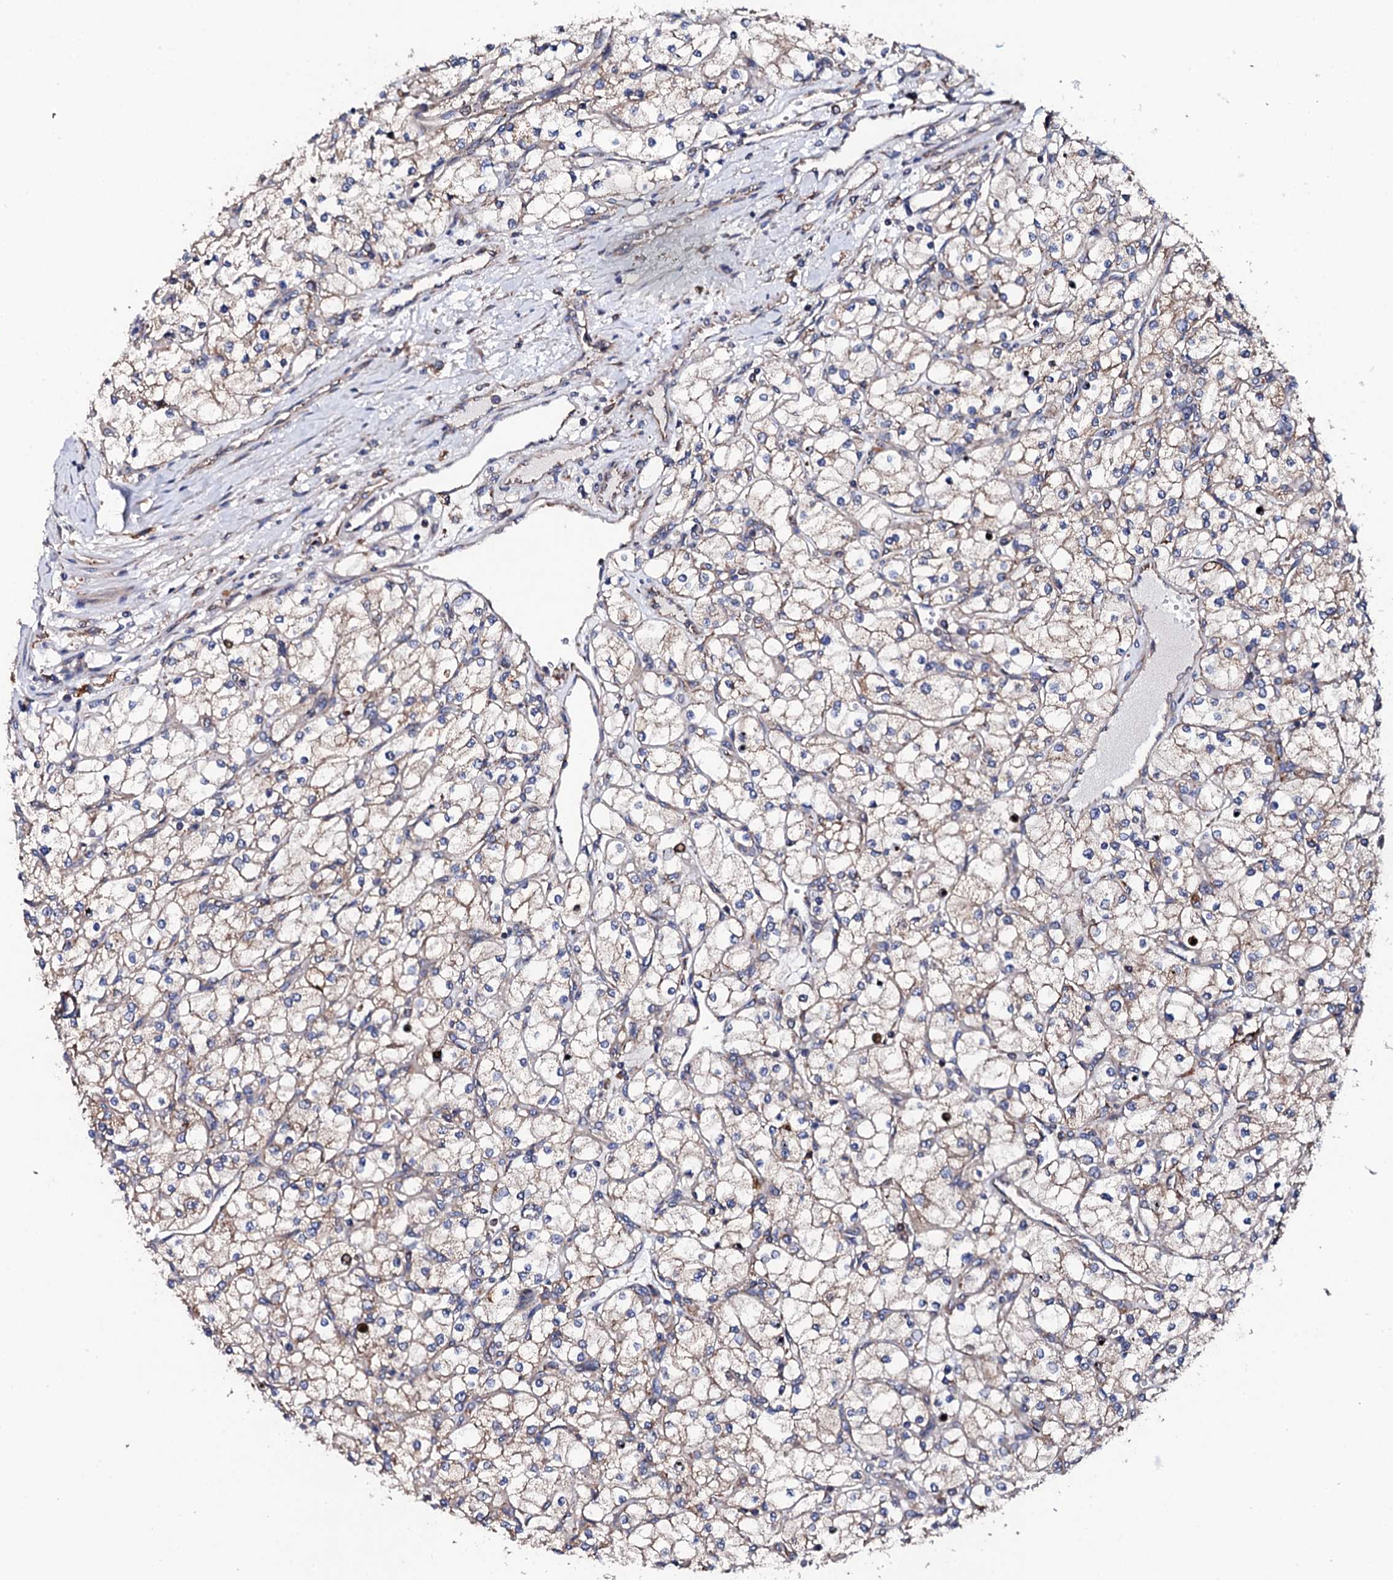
{"staining": {"intensity": "negative", "quantity": "none", "location": "none"}, "tissue": "renal cancer", "cell_type": "Tumor cells", "image_type": "cancer", "snomed": [{"axis": "morphology", "description": "Adenocarcinoma, NOS"}, {"axis": "topography", "description": "Kidney"}], "caption": "Immunohistochemistry of renal cancer (adenocarcinoma) displays no expression in tumor cells.", "gene": "LIPT2", "patient": {"sex": "male", "age": 80}}